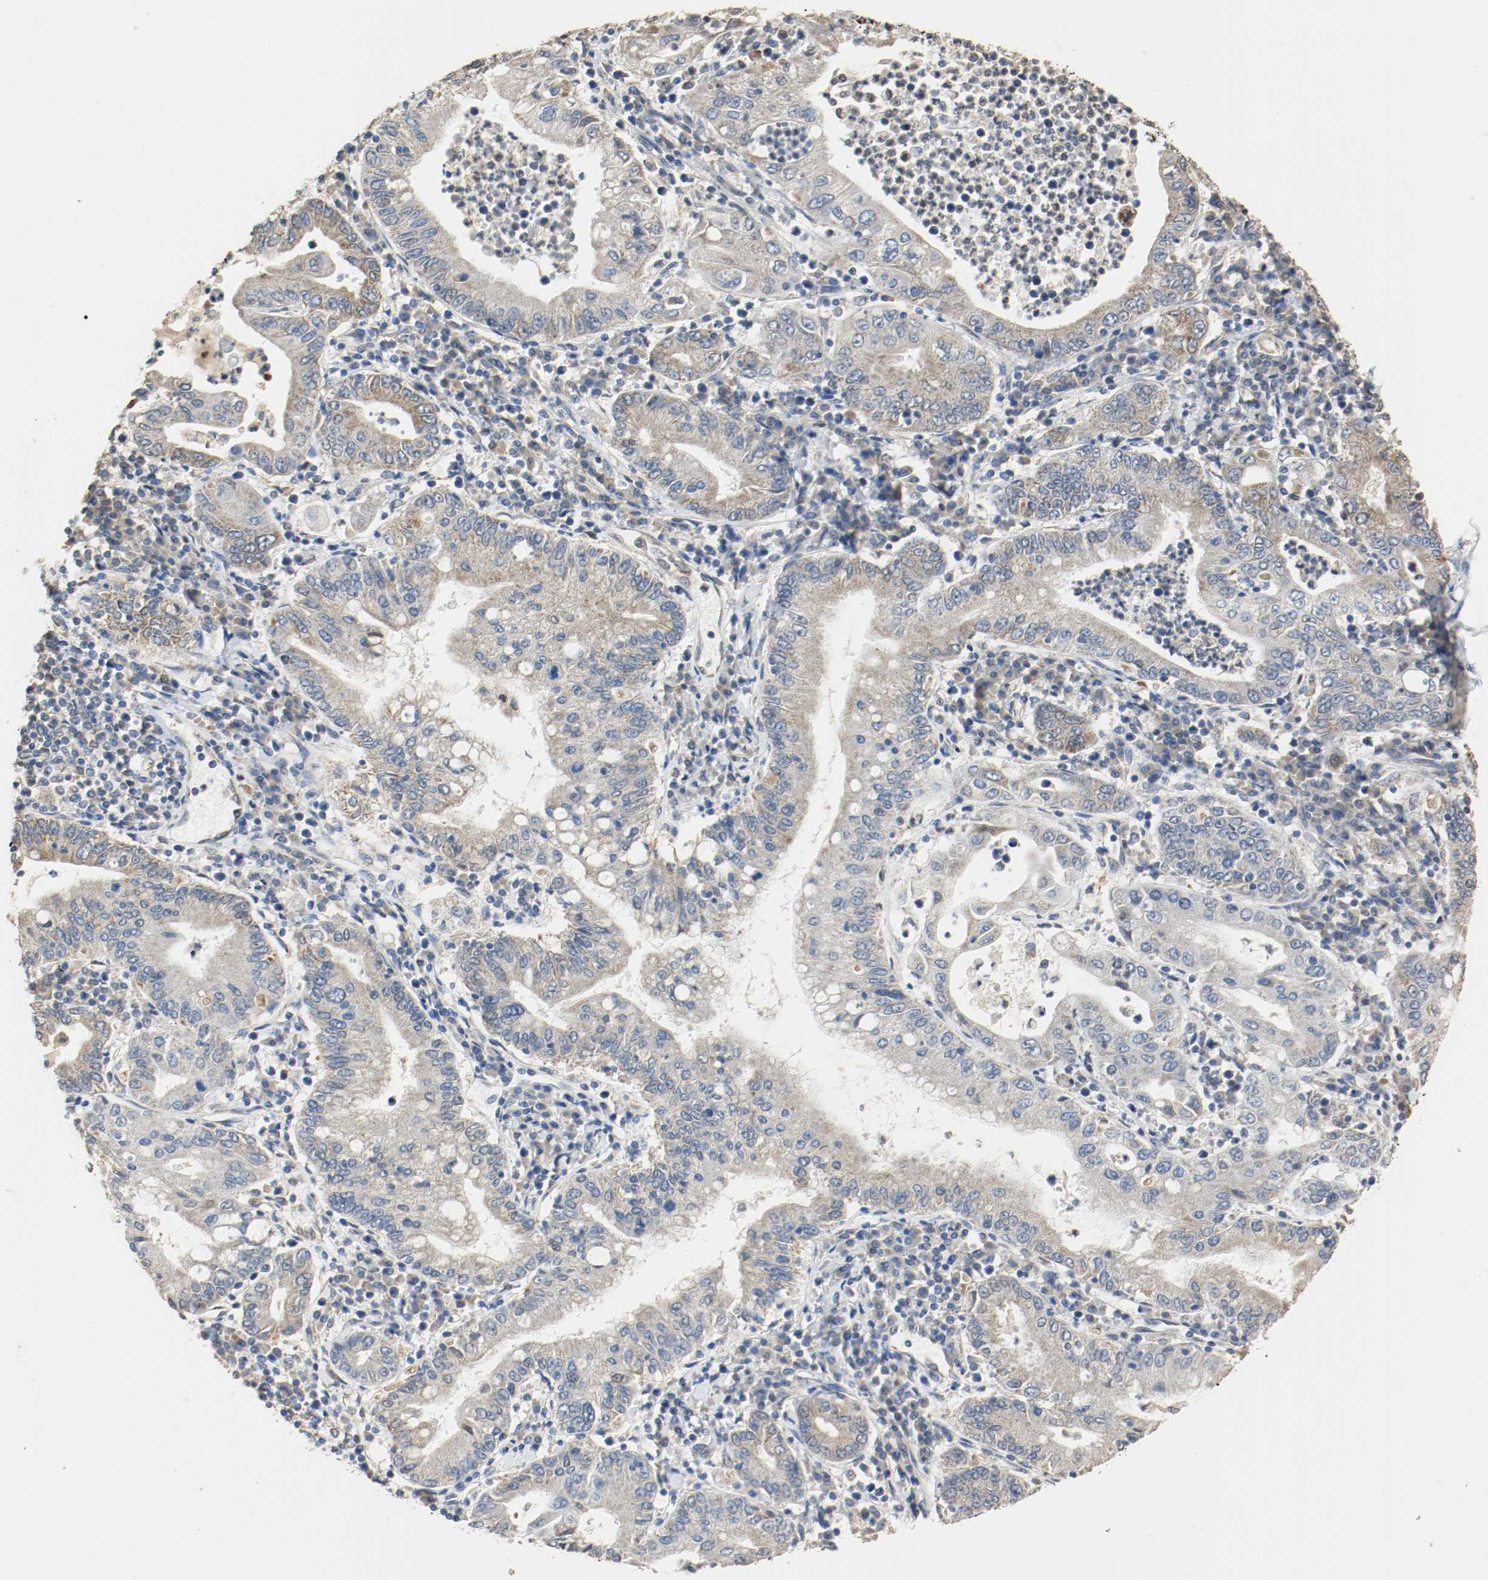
{"staining": {"intensity": "moderate", "quantity": "25%-75%", "location": "cytoplasmic/membranous"}, "tissue": "stomach cancer", "cell_type": "Tumor cells", "image_type": "cancer", "snomed": [{"axis": "morphology", "description": "Normal tissue, NOS"}, {"axis": "morphology", "description": "Adenocarcinoma, NOS"}, {"axis": "topography", "description": "Esophagus"}, {"axis": "topography", "description": "Stomach, upper"}, {"axis": "topography", "description": "Peripheral nerve tissue"}], "caption": "Immunohistochemical staining of adenocarcinoma (stomach) reveals medium levels of moderate cytoplasmic/membranous protein staining in about 25%-75% of tumor cells. (DAB (3,3'-diaminobenzidine) IHC with brightfield microscopy, high magnification).", "gene": "ALDH4A1", "patient": {"sex": "male", "age": 62}}